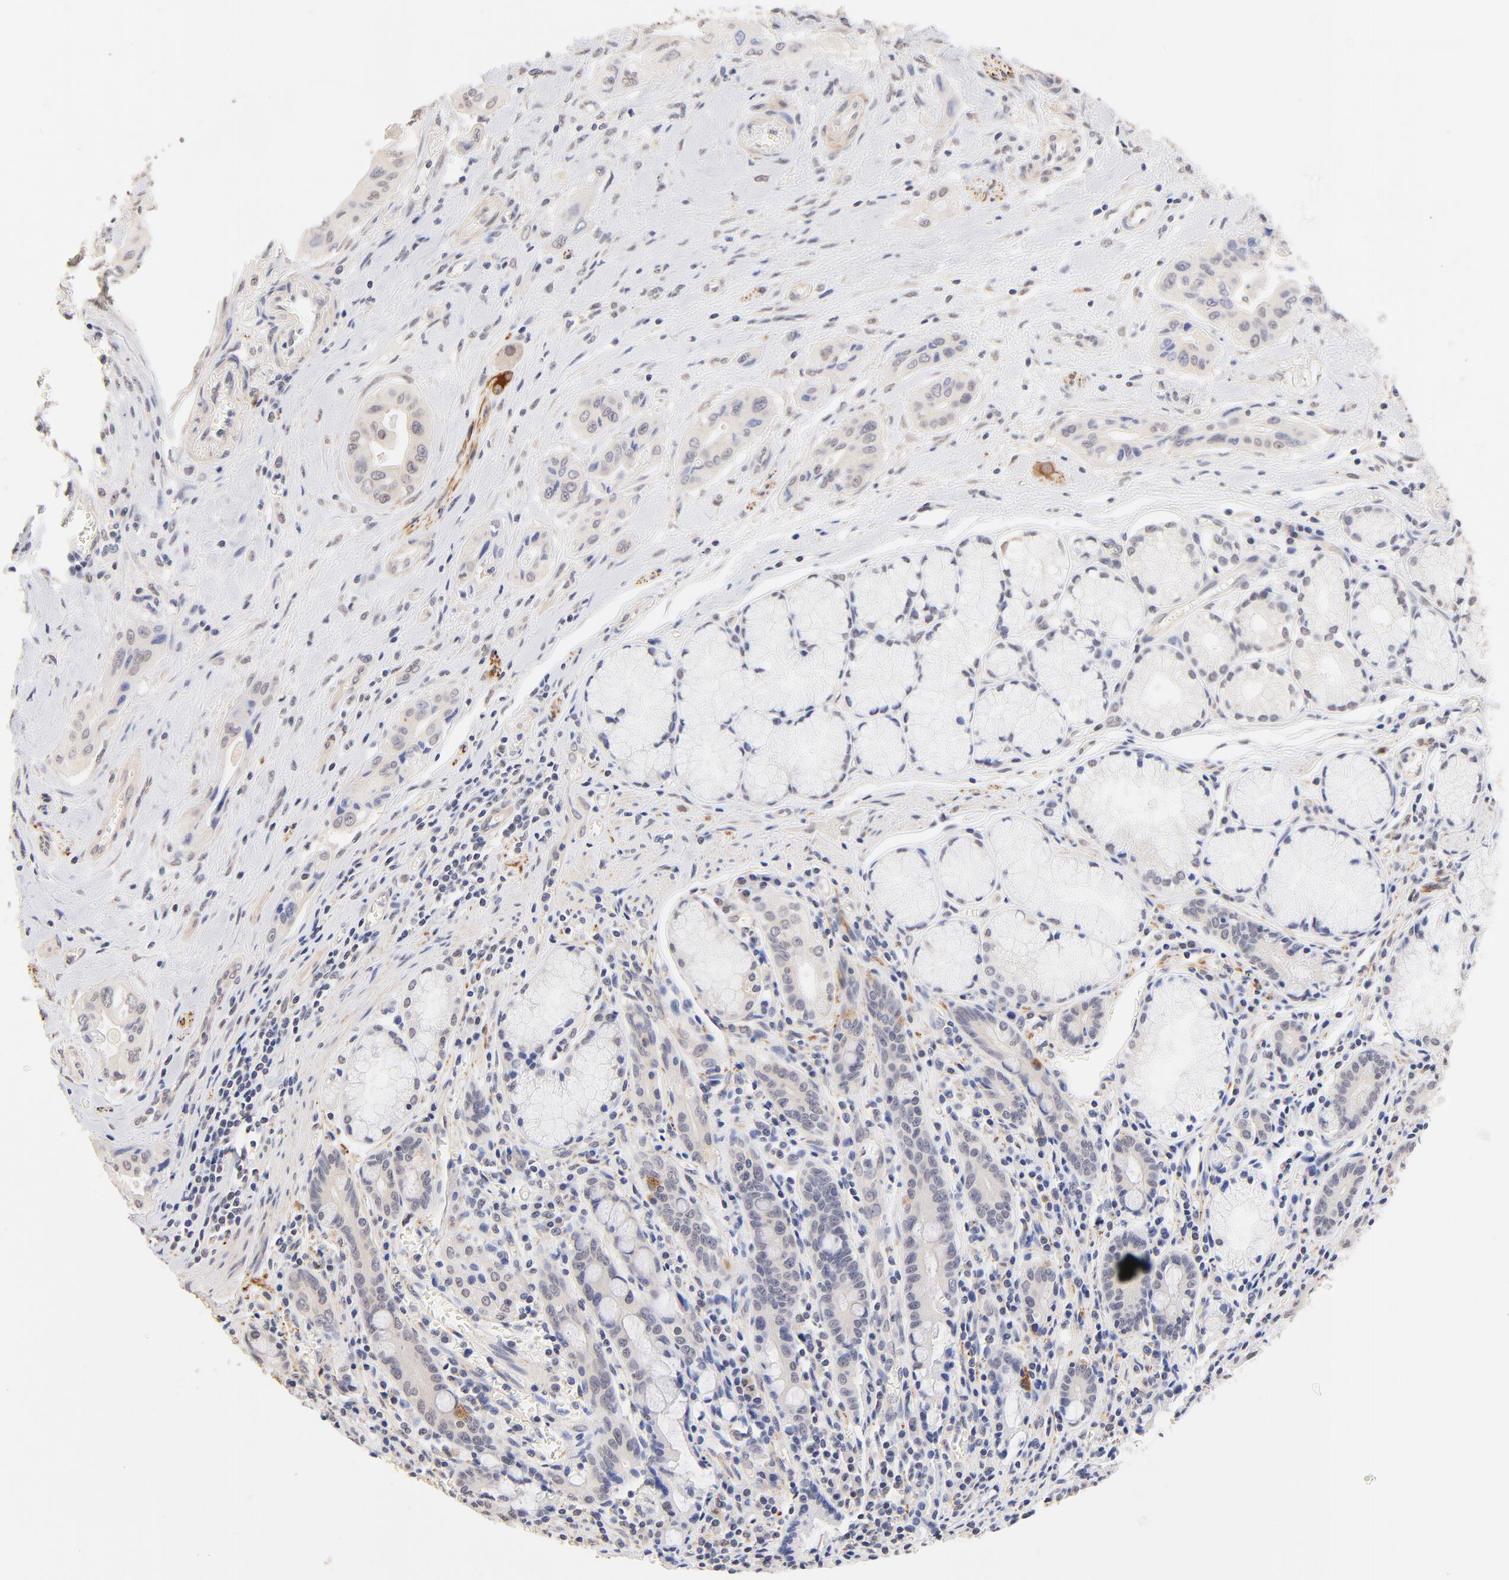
{"staining": {"intensity": "negative", "quantity": "none", "location": "none"}, "tissue": "pancreatic cancer", "cell_type": "Tumor cells", "image_type": "cancer", "snomed": [{"axis": "morphology", "description": "Adenocarcinoma, NOS"}, {"axis": "topography", "description": "Pancreas"}], "caption": "There is no significant positivity in tumor cells of pancreatic cancer. The staining was performed using DAB to visualize the protein expression in brown, while the nuclei were stained in blue with hematoxylin (Magnification: 20x).", "gene": "RIBC2", "patient": {"sex": "male", "age": 77}}